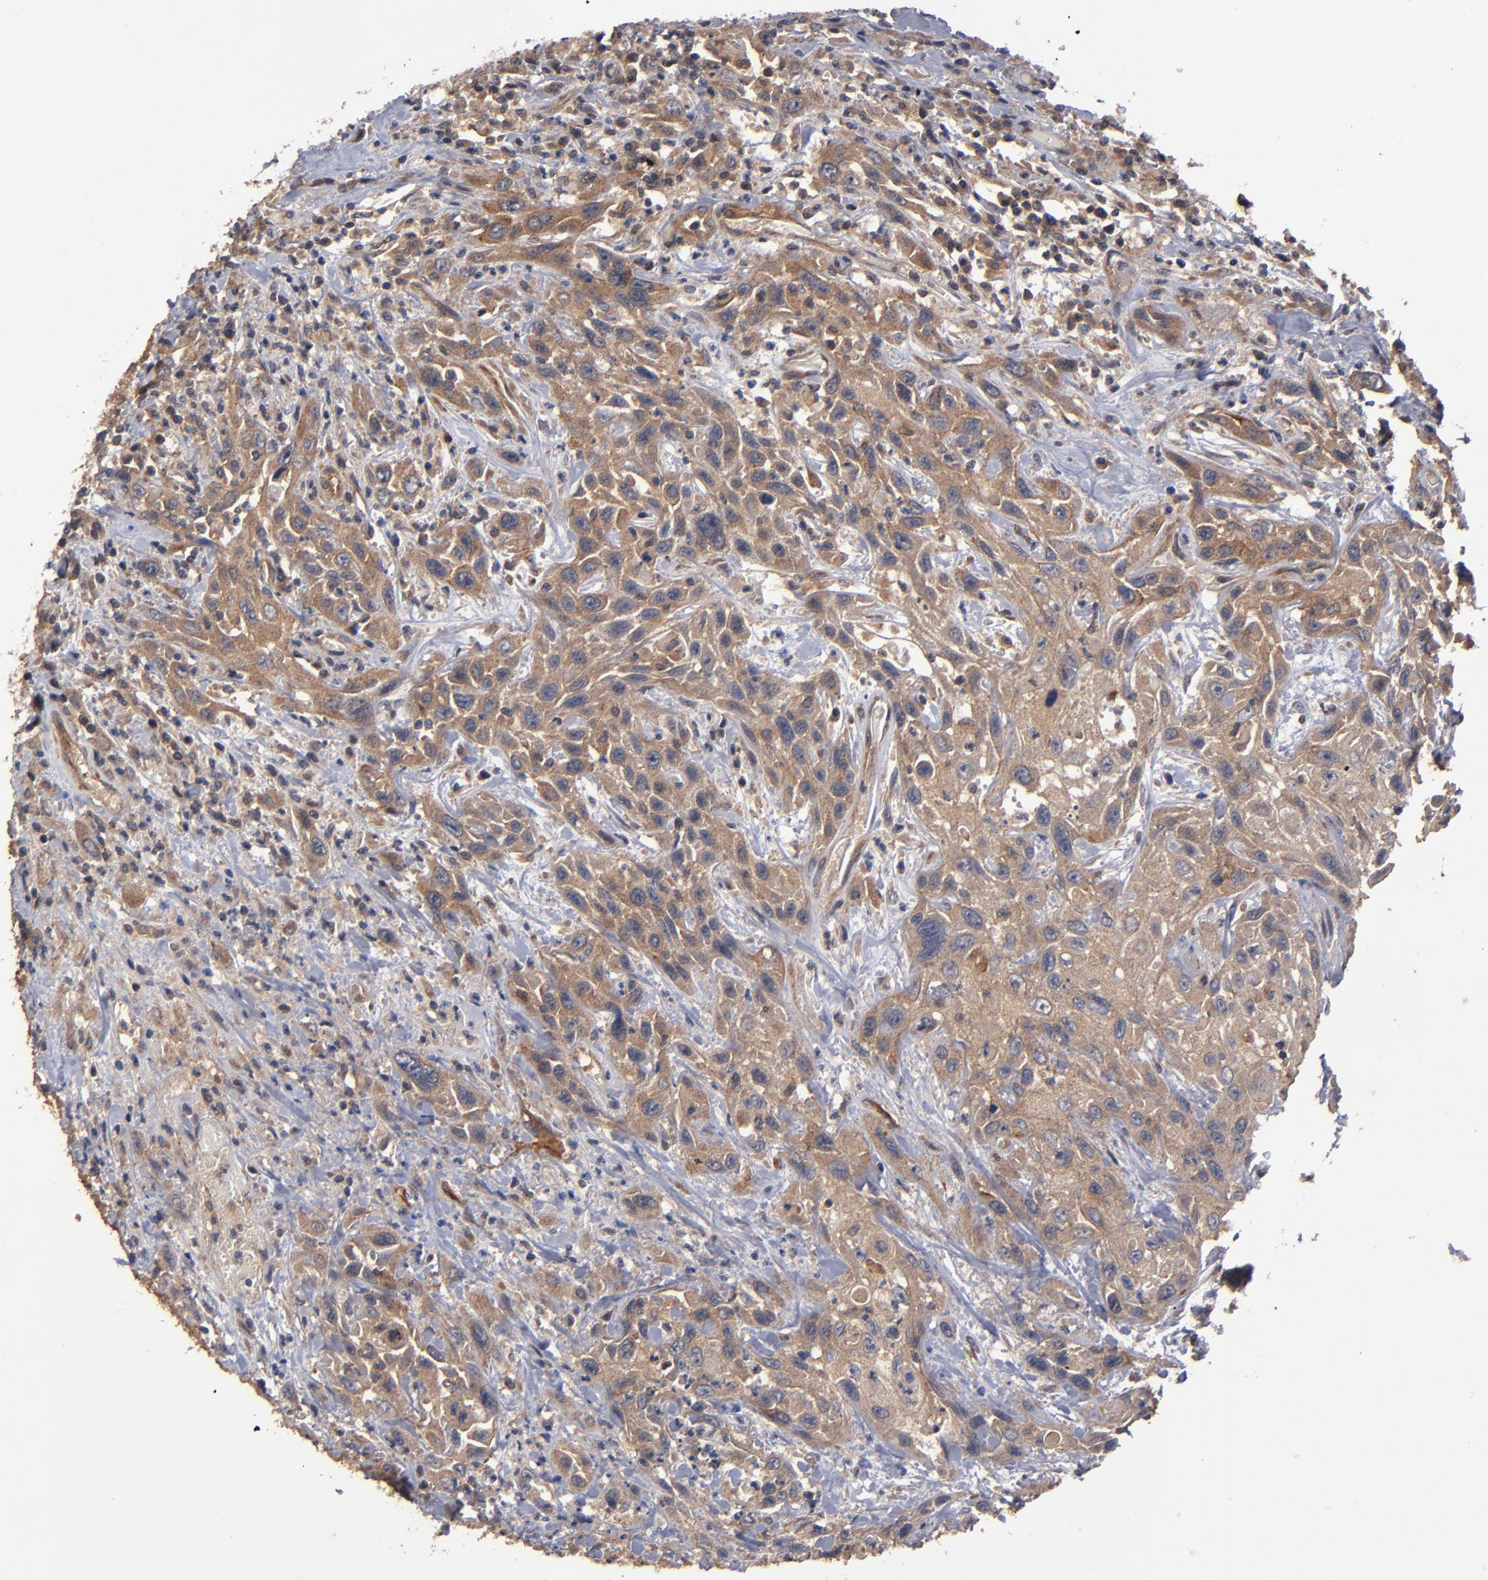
{"staining": {"intensity": "moderate", "quantity": ">75%", "location": "cytoplasmic/membranous"}, "tissue": "urothelial cancer", "cell_type": "Tumor cells", "image_type": "cancer", "snomed": [{"axis": "morphology", "description": "Urothelial carcinoma, High grade"}, {"axis": "topography", "description": "Urinary bladder"}], "caption": "Brown immunohistochemical staining in human high-grade urothelial carcinoma reveals moderate cytoplasmic/membranous expression in approximately >75% of tumor cells.", "gene": "BDKRB1", "patient": {"sex": "female", "age": 84}}